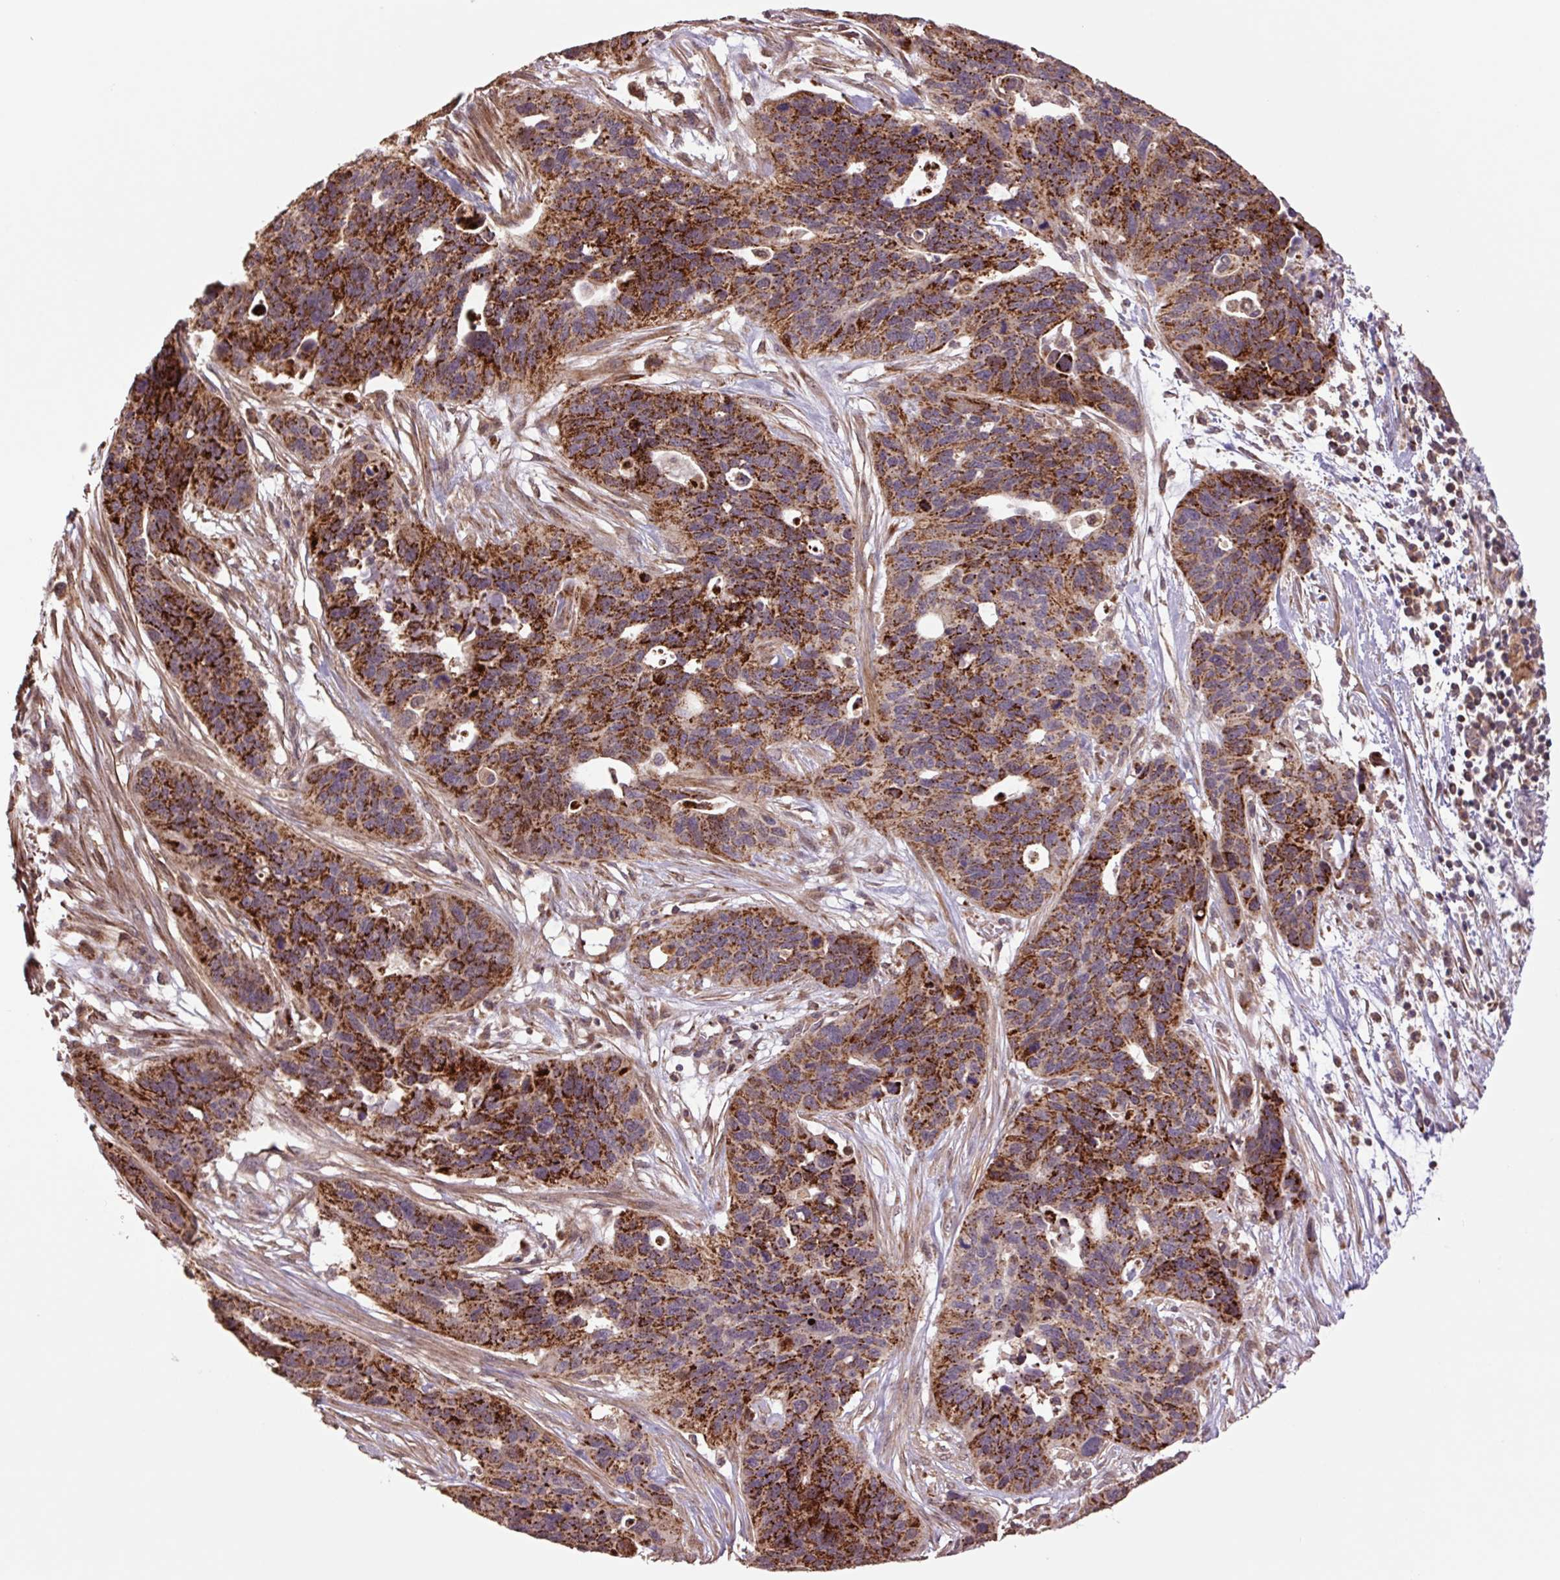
{"staining": {"intensity": "strong", "quantity": ">75%", "location": "cytoplasmic/membranous"}, "tissue": "ovarian cancer", "cell_type": "Tumor cells", "image_type": "cancer", "snomed": [{"axis": "morphology", "description": "Cystadenocarcinoma, serous, NOS"}, {"axis": "topography", "description": "Ovary"}], "caption": "Protein analysis of serous cystadenocarcinoma (ovarian) tissue shows strong cytoplasmic/membranous positivity in approximately >75% of tumor cells. (DAB (3,3'-diaminobenzidine) IHC, brown staining for protein, blue staining for nuclei).", "gene": "TMEM160", "patient": {"sex": "female", "age": 64}}